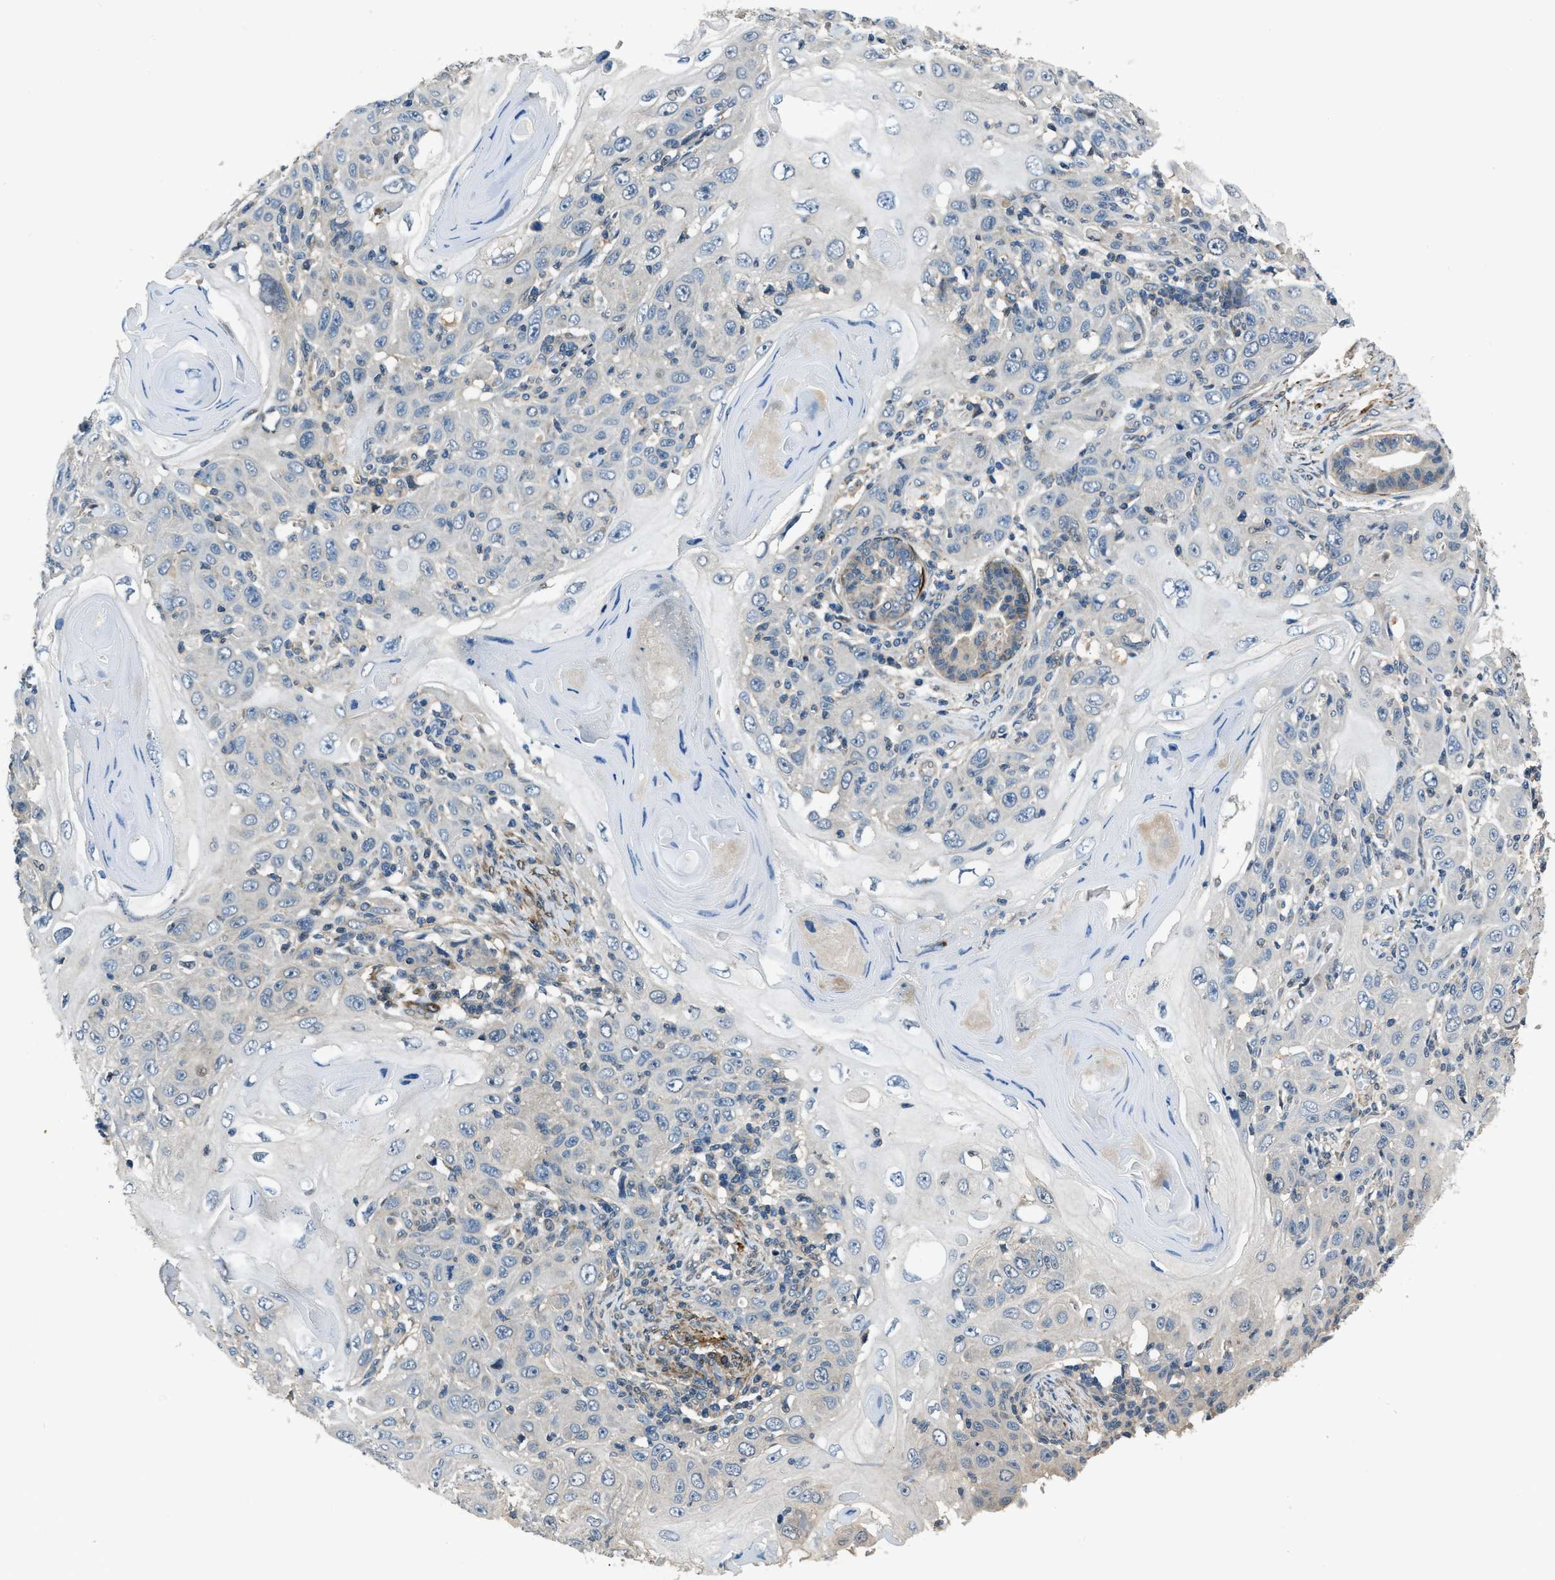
{"staining": {"intensity": "negative", "quantity": "none", "location": "none"}, "tissue": "skin cancer", "cell_type": "Tumor cells", "image_type": "cancer", "snomed": [{"axis": "morphology", "description": "Squamous cell carcinoma, NOS"}, {"axis": "topography", "description": "Skin"}], "caption": "An image of skin cancer (squamous cell carcinoma) stained for a protein shows no brown staining in tumor cells.", "gene": "NUDCD3", "patient": {"sex": "female", "age": 88}}